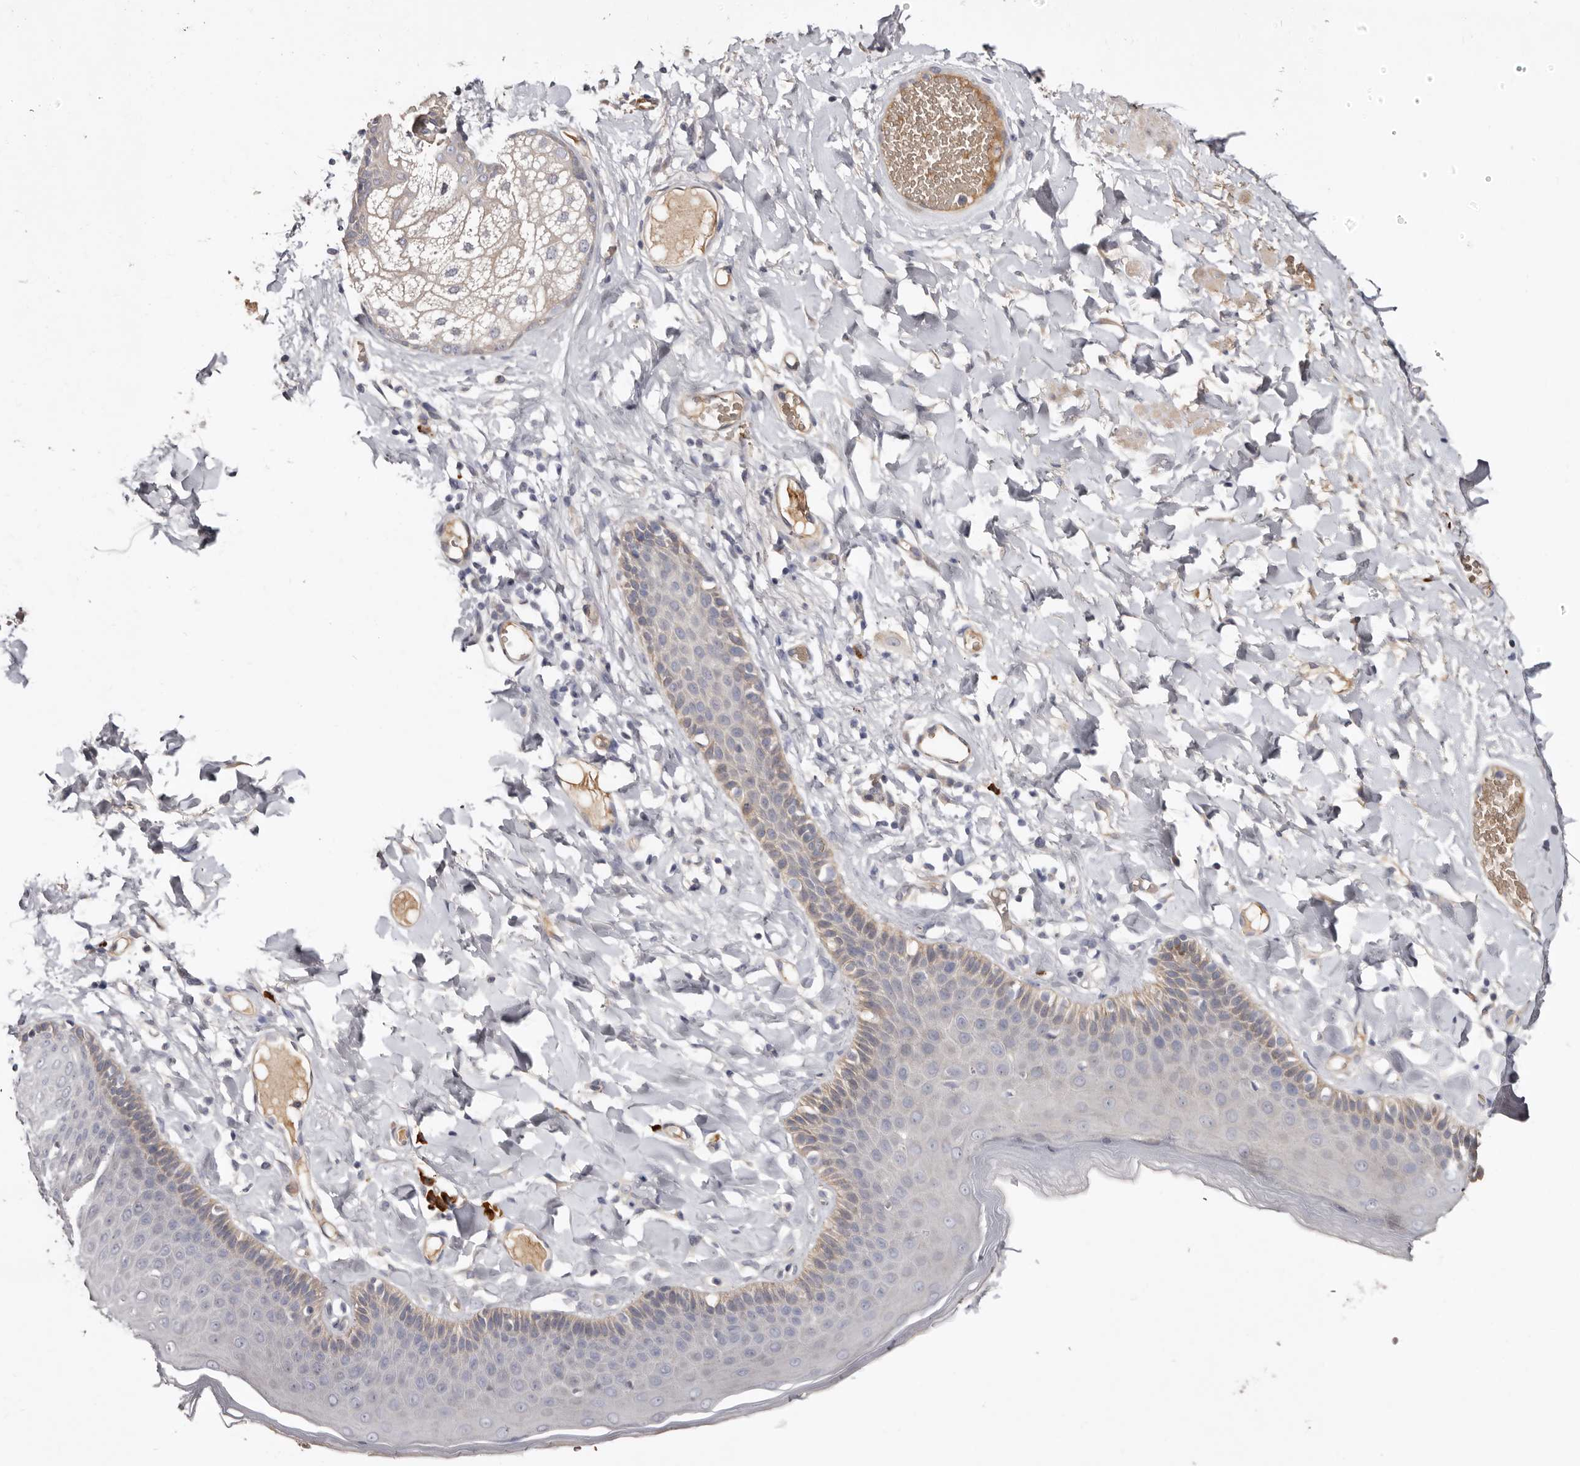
{"staining": {"intensity": "moderate", "quantity": "<25%", "location": "cytoplasmic/membranous"}, "tissue": "skin", "cell_type": "Epidermal cells", "image_type": "normal", "snomed": [{"axis": "morphology", "description": "Normal tissue, NOS"}, {"axis": "topography", "description": "Anal"}], "caption": "This photomicrograph demonstrates IHC staining of unremarkable skin, with low moderate cytoplasmic/membranous expression in about <25% of epidermal cells.", "gene": "SPTA1", "patient": {"sex": "male", "age": 69}}